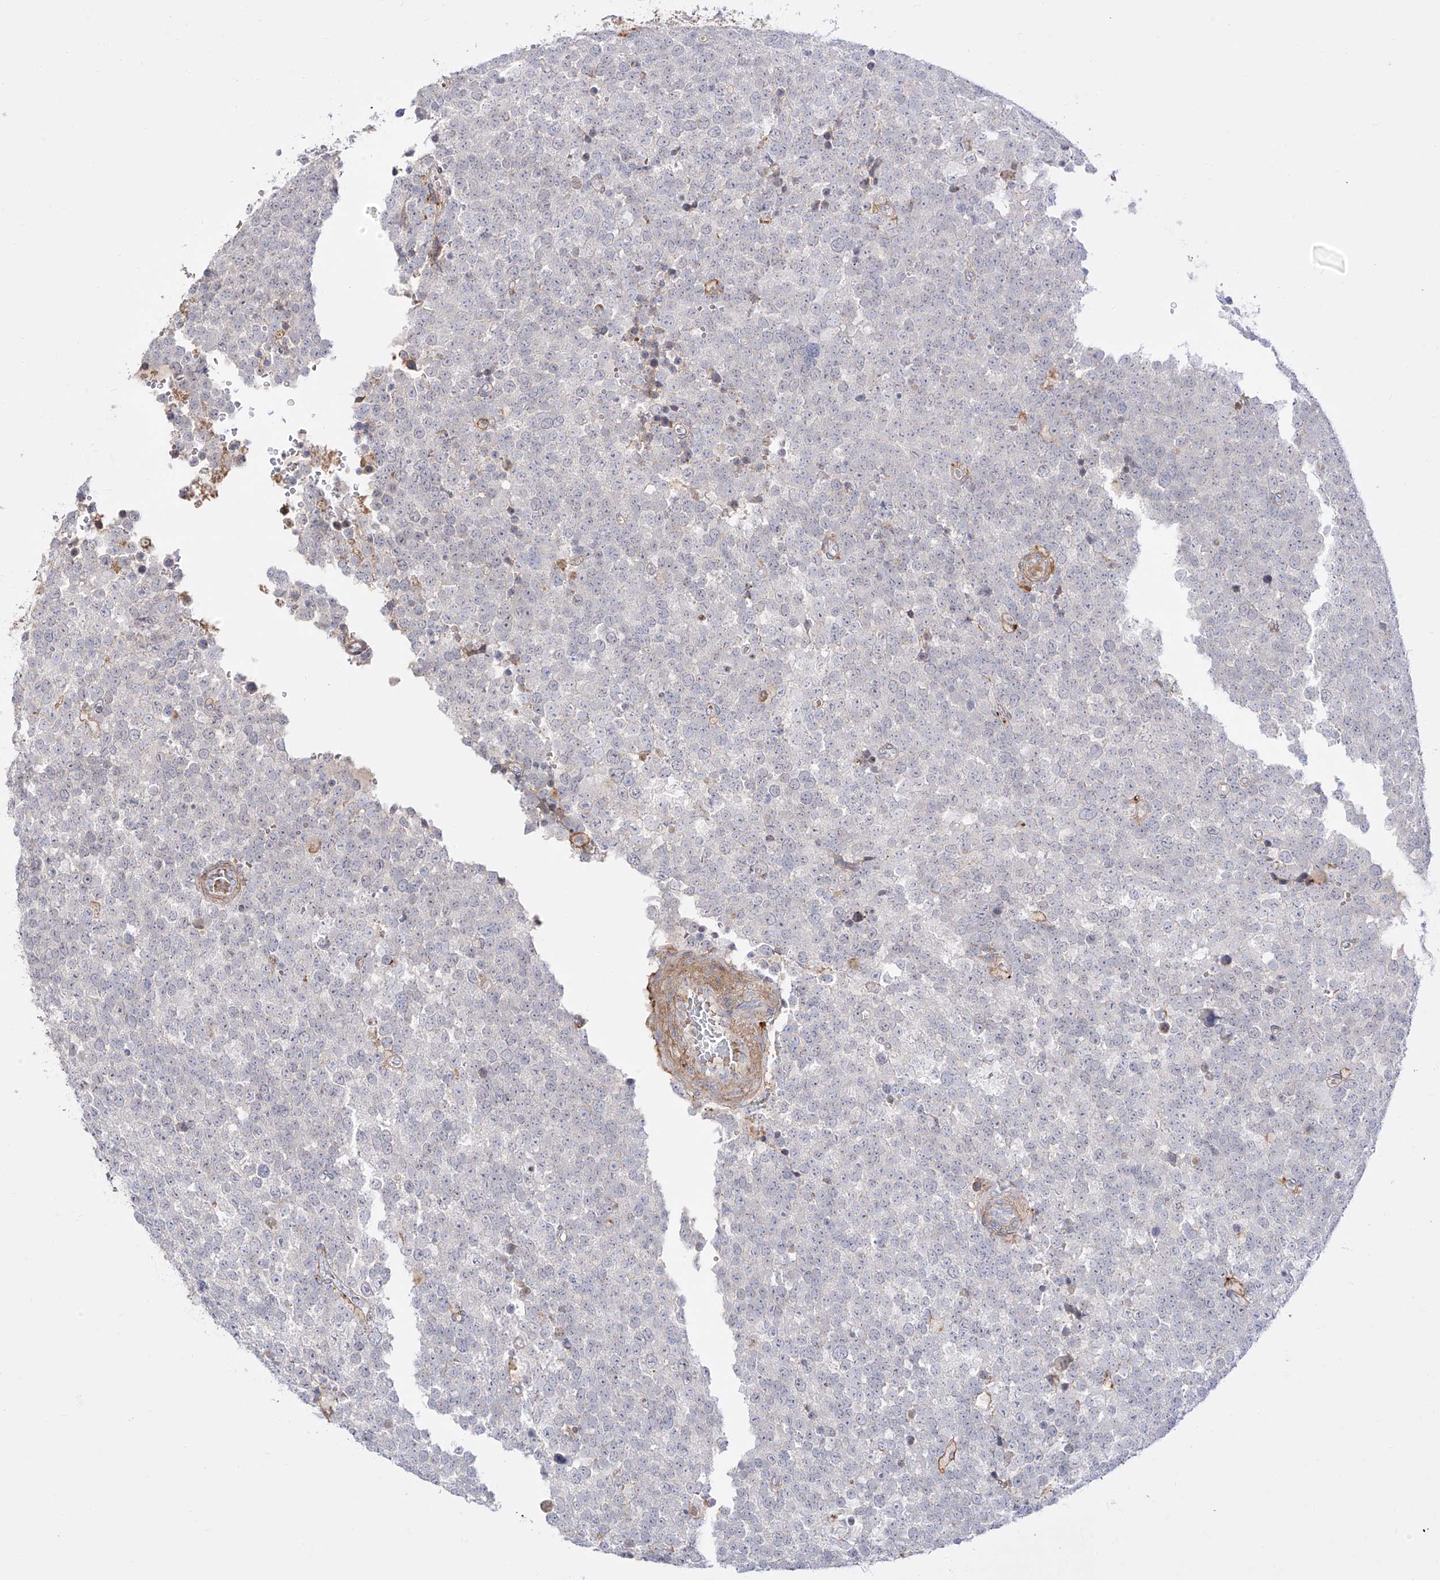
{"staining": {"intensity": "negative", "quantity": "none", "location": "none"}, "tissue": "testis cancer", "cell_type": "Tumor cells", "image_type": "cancer", "snomed": [{"axis": "morphology", "description": "Seminoma, NOS"}, {"axis": "topography", "description": "Testis"}], "caption": "This is an immunohistochemistry (IHC) image of seminoma (testis). There is no staining in tumor cells.", "gene": "ZGRF1", "patient": {"sex": "male", "age": 71}}